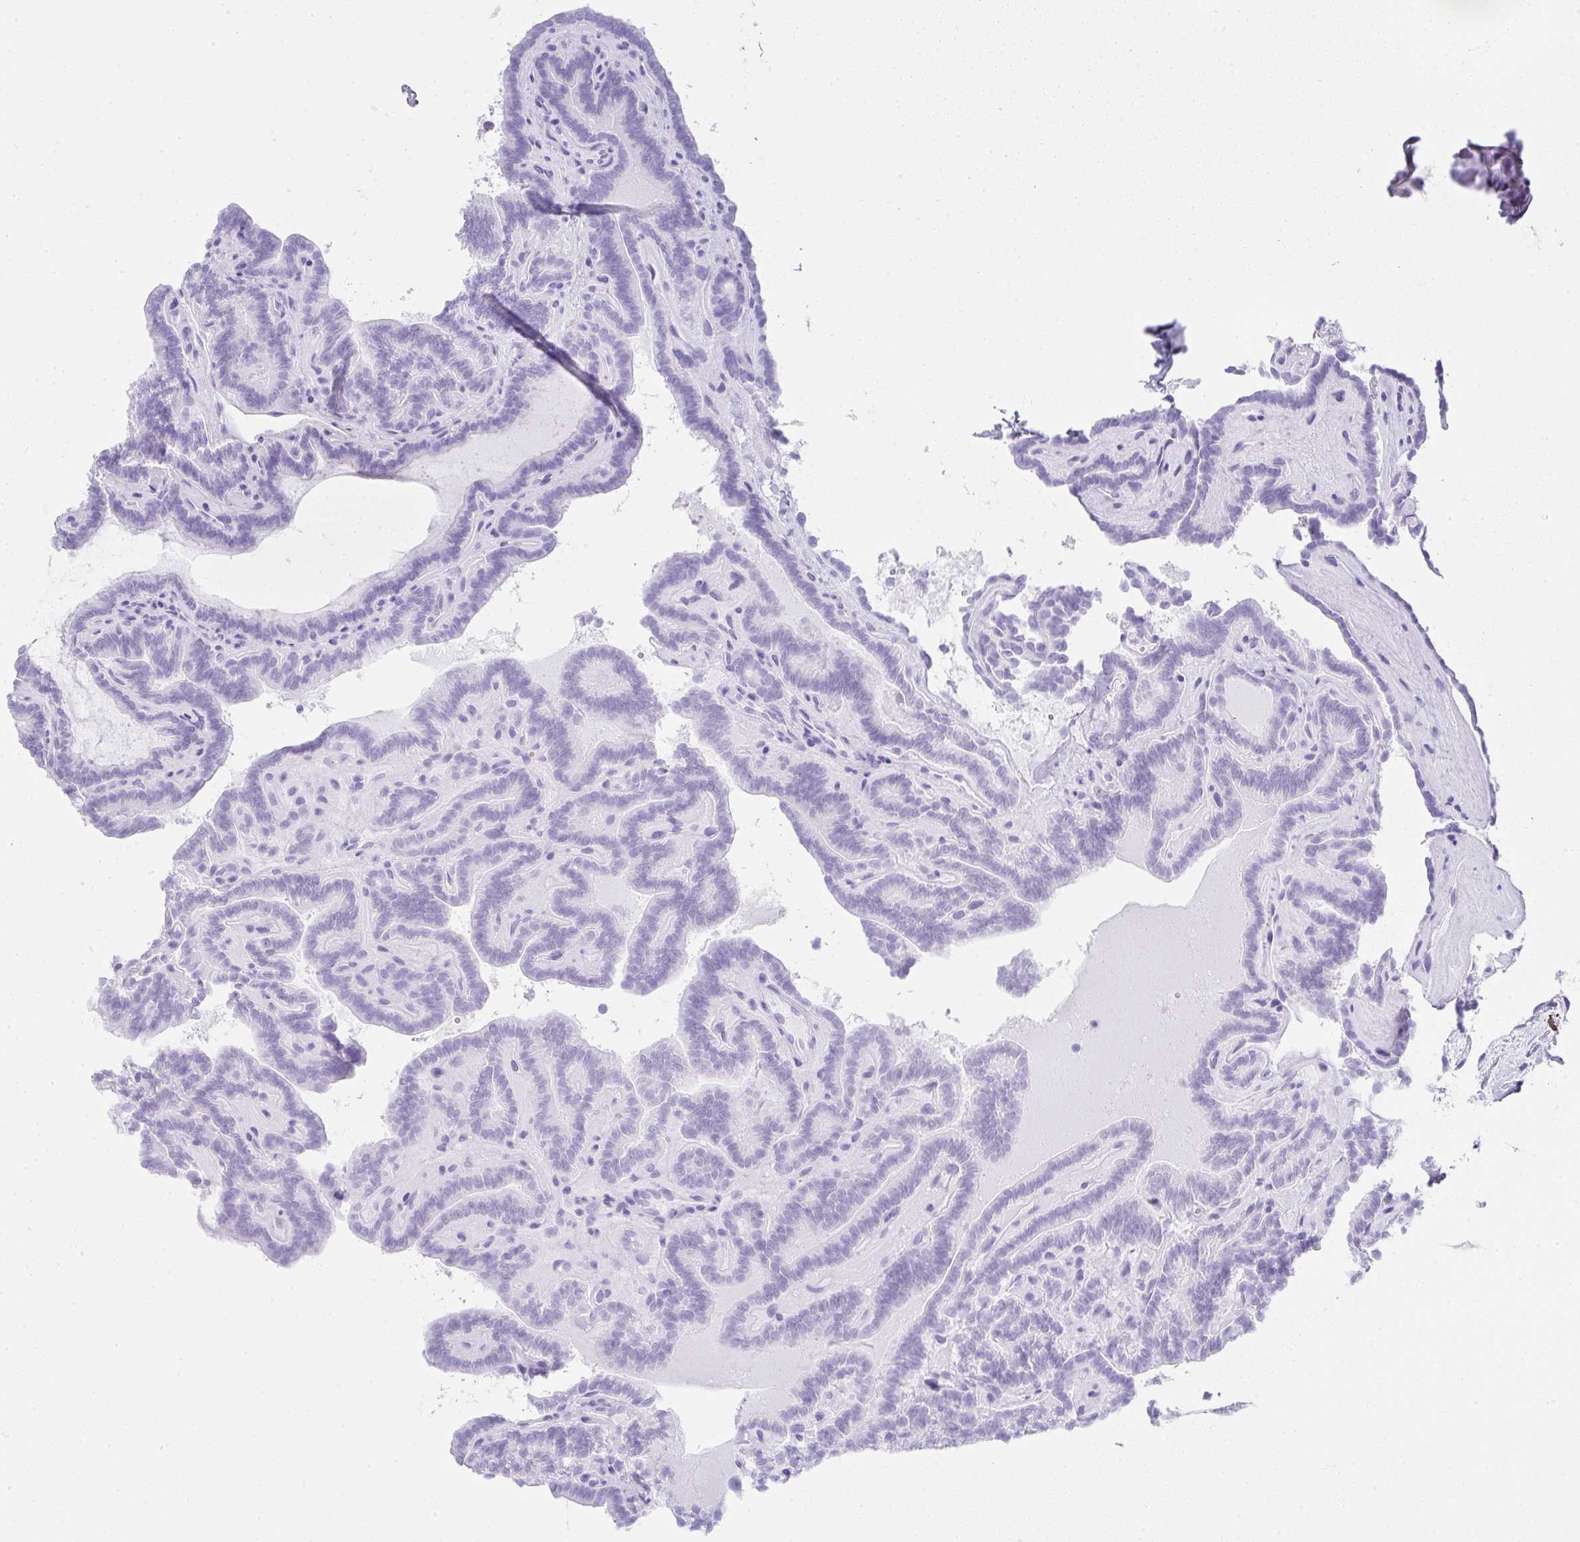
{"staining": {"intensity": "negative", "quantity": "none", "location": "none"}, "tissue": "thyroid cancer", "cell_type": "Tumor cells", "image_type": "cancer", "snomed": [{"axis": "morphology", "description": "Papillary adenocarcinoma, NOS"}, {"axis": "topography", "description": "Thyroid gland"}], "caption": "Tumor cells are negative for brown protein staining in thyroid cancer. (Immunohistochemistry, brightfield microscopy, high magnification).", "gene": "CDADC1", "patient": {"sex": "female", "age": 21}}